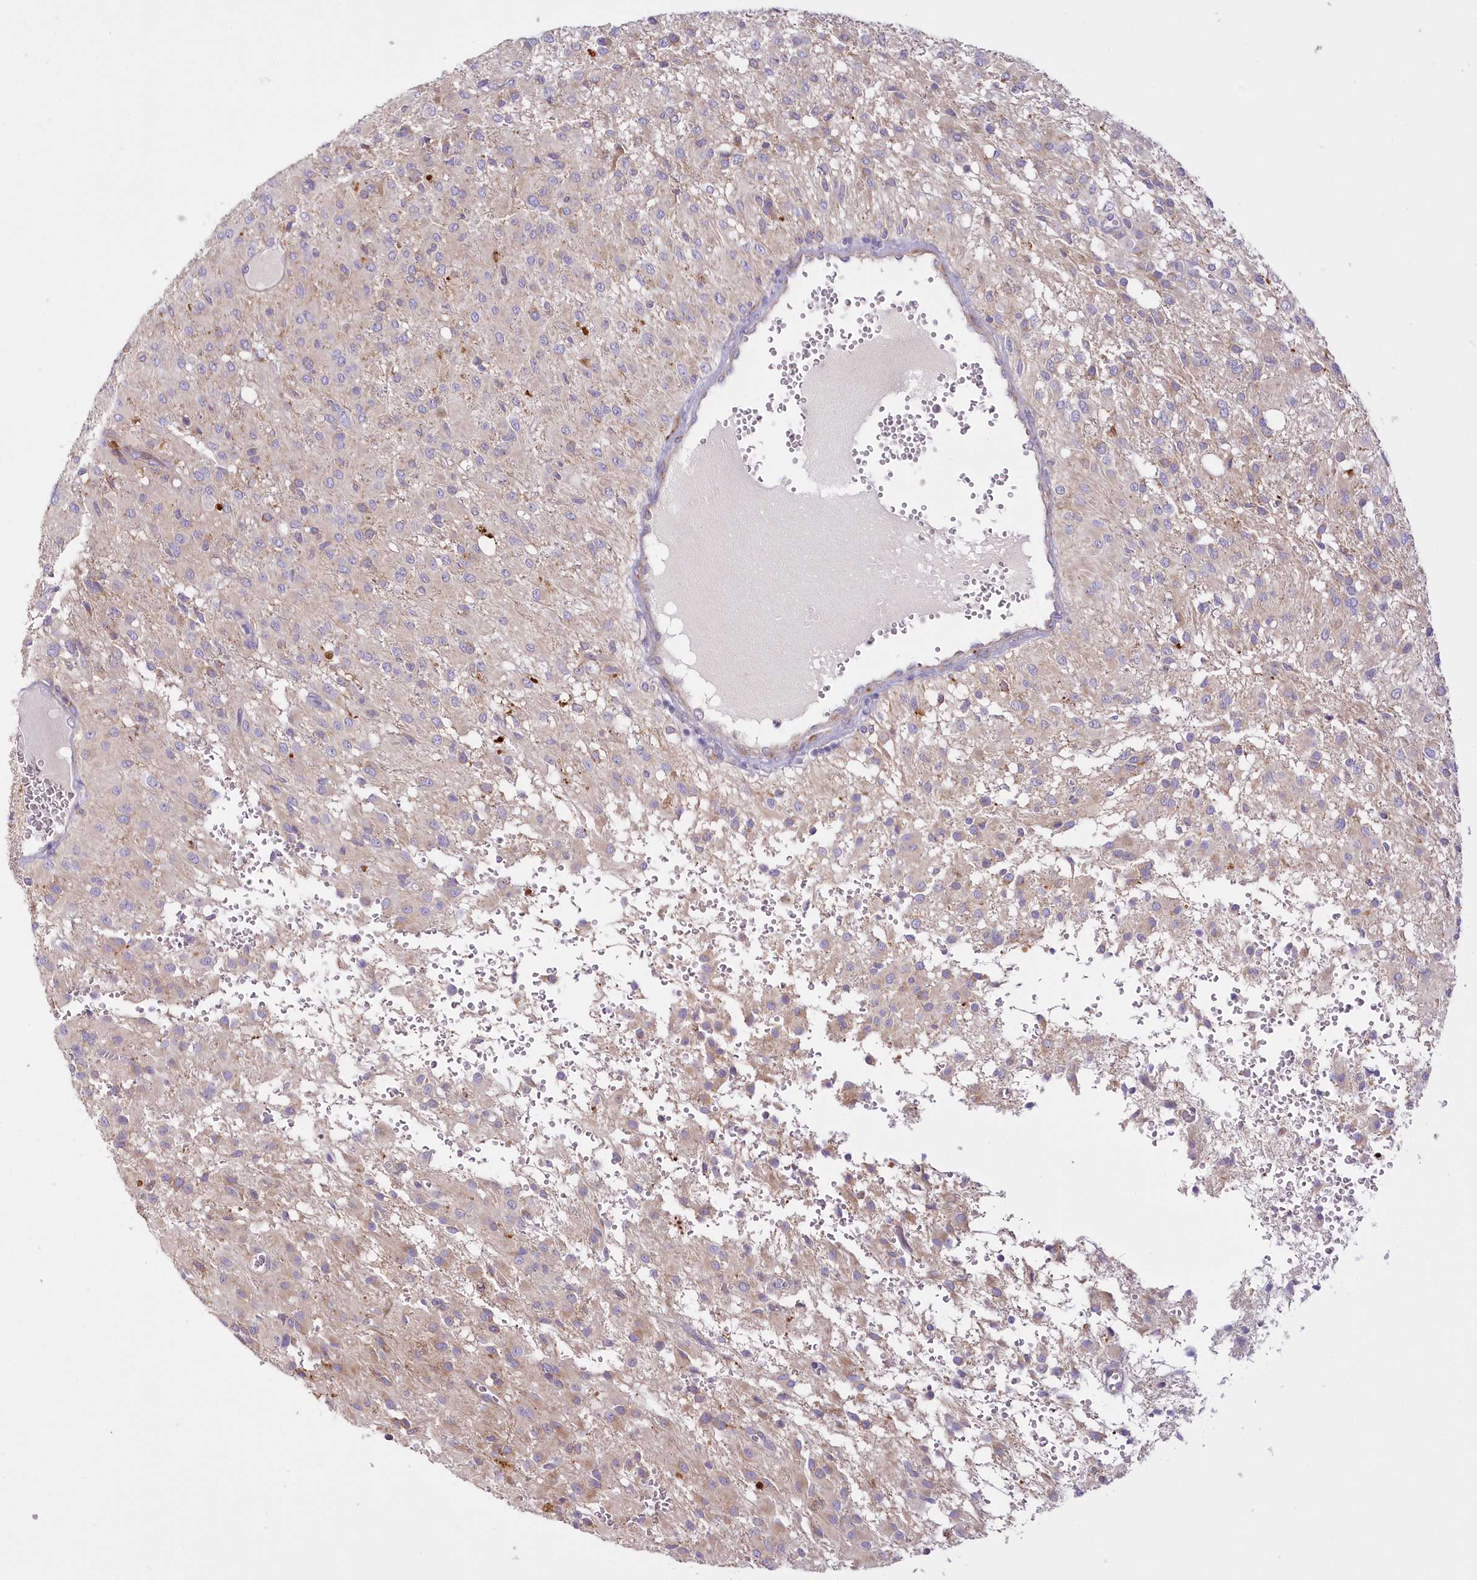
{"staining": {"intensity": "negative", "quantity": "none", "location": "none"}, "tissue": "glioma", "cell_type": "Tumor cells", "image_type": "cancer", "snomed": [{"axis": "morphology", "description": "Glioma, malignant, High grade"}, {"axis": "topography", "description": "Brain"}], "caption": "Glioma was stained to show a protein in brown. There is no significant positivity in tumor cells.", "gene": "ARFGEF3", "patient": {"sex": "female", "age": 59}}